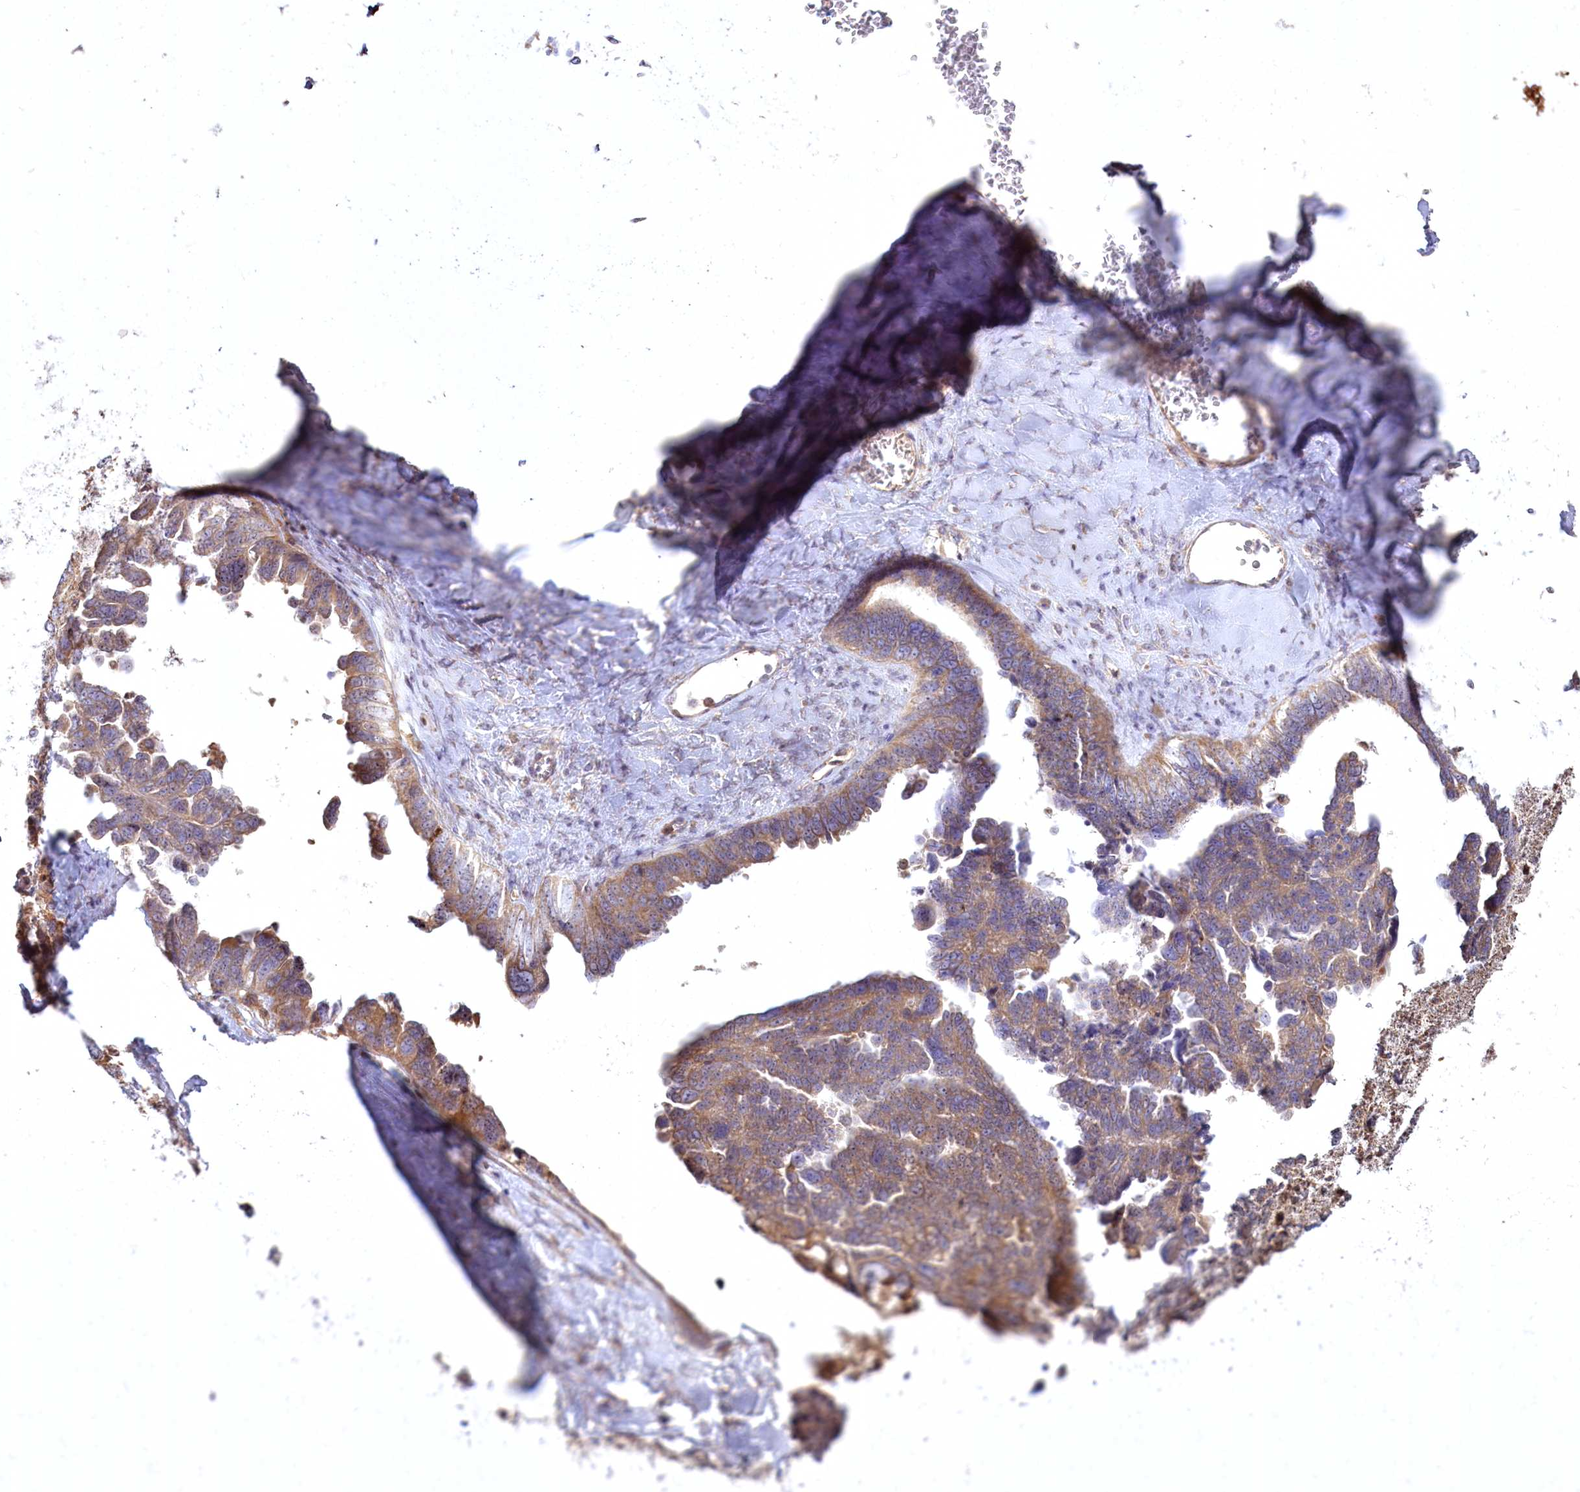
{"staining": {"intensity": "moderate", "quantity": ">75%", "location": "cytoplasmic/membranous"}, "tissue": "ovarian cancer", "cell_type": "Tumor cells", "image_type": "cancer", "snomed": [{"axis": "morphology", "description": "Cystadenocarcinoma, serous, NOS"}, {"axis": "topography", "description": "Ovary"}], "caption": "A medium amount of moderate cytoplasmic/membranous staining is seen in approximately >75% of tumor cells in ovarian cancer tissue. (Brightfield microscopy of DAB IHC at high magnification).", "gene": "SH3TC1", "patient": {"sex": "female", "age": 79}}